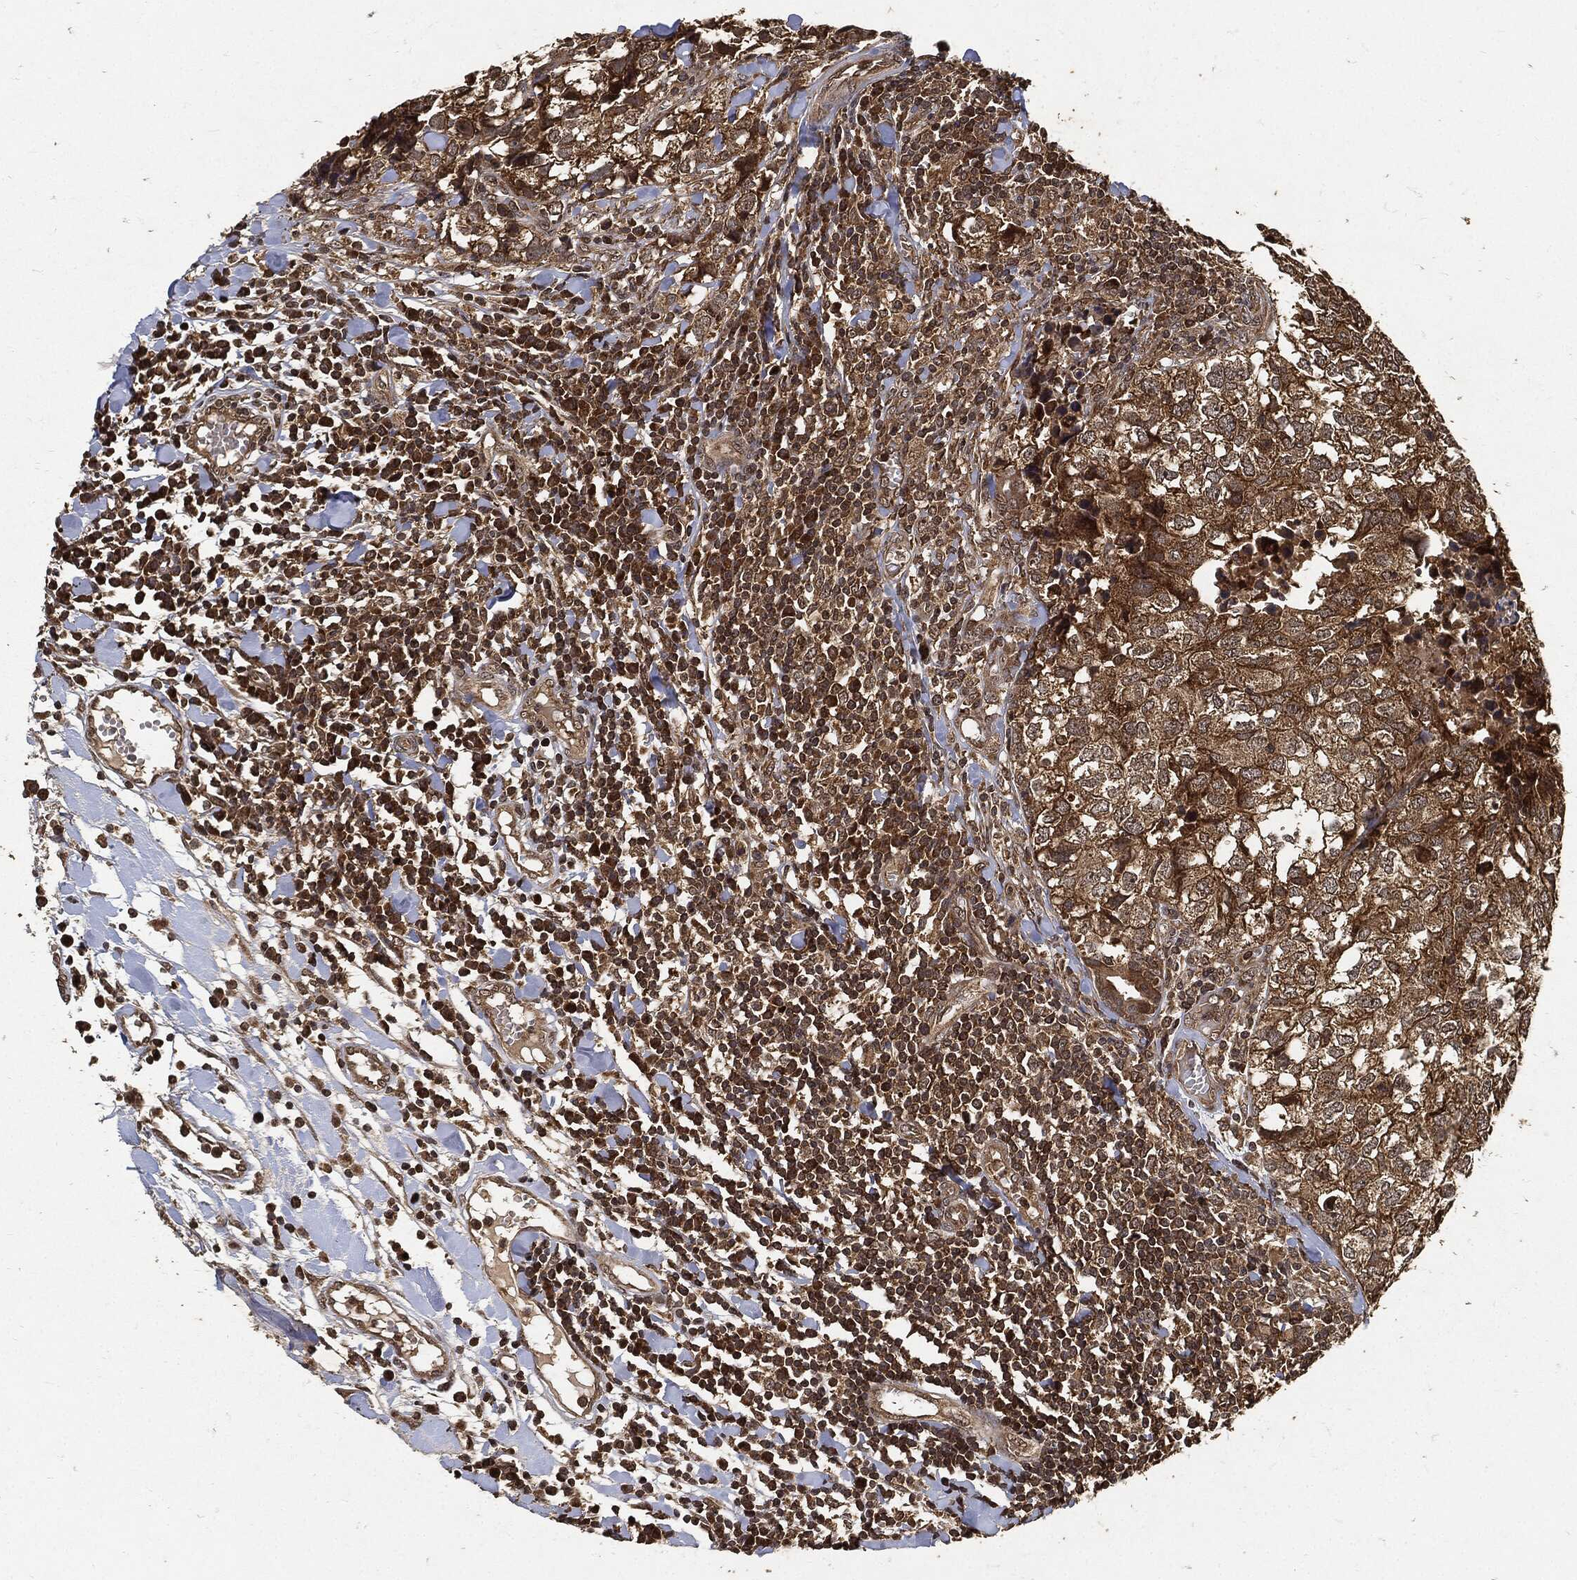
{"staining": {"intensity": "moderate", "quantity": ">75%", "location": "cytoplasmic/membranous"}, "tissue": "breast cancer", "cell_type": "Tumor cells", "image_type": "cancer", "snomed": [{"axis": "morphology", "description": "Duct carcinoma"}, {"axis": "topography", "description": "Breast"}], "caption": "The micrograph shows a brown stain indicating the presence of a protein in the cytoplasmic/membranous of tumor cells in breast cancer (intraductal carcinoma).", "gene": "ZNF226", "patient": {"sex": "female", "age": 30}}